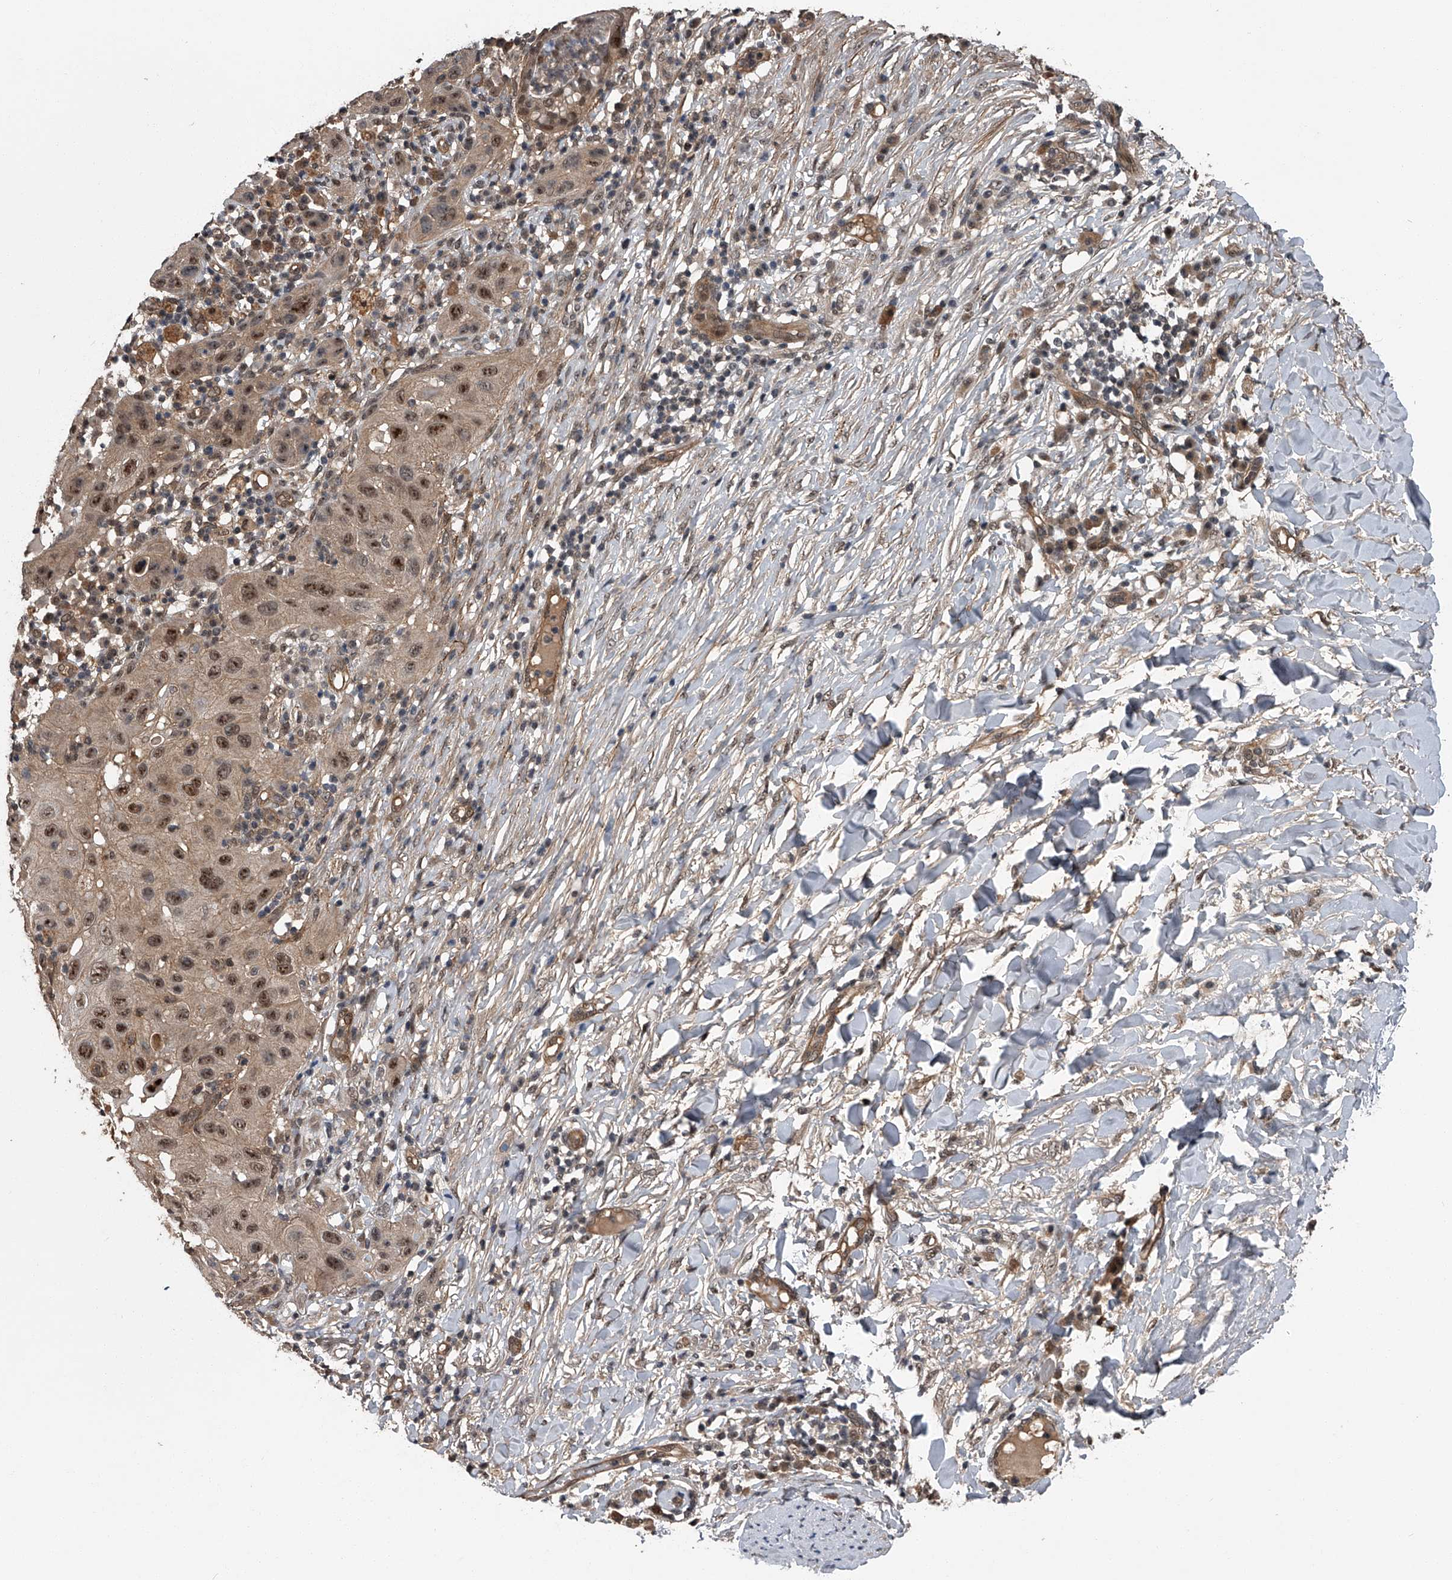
{"staining": {"intensity": "moderate", "quantity": ">75%", "location": "cytoplasmic/membranous,nuclear"}, "tissue": "skin cancer", "cell_type": "Tumor cells", "image_type": "cancer", "snomed": [{"axis": "morphology", "description": "Normal tissue, NOS"}, {"axis": "morphology", "description": "Squamous cell carcinoma, NOS"}, {"axis": "topography", "description": "Skin"}], "caption": "Squamous cell carcinoma (skin) stained with a brown dye exhibits moderate cytoplasmic/membranous and nuclear positive staining in about >75% of tumor cells.", "gene": "SLC12A8", "patient": {"sex": "female", "age": 96}}